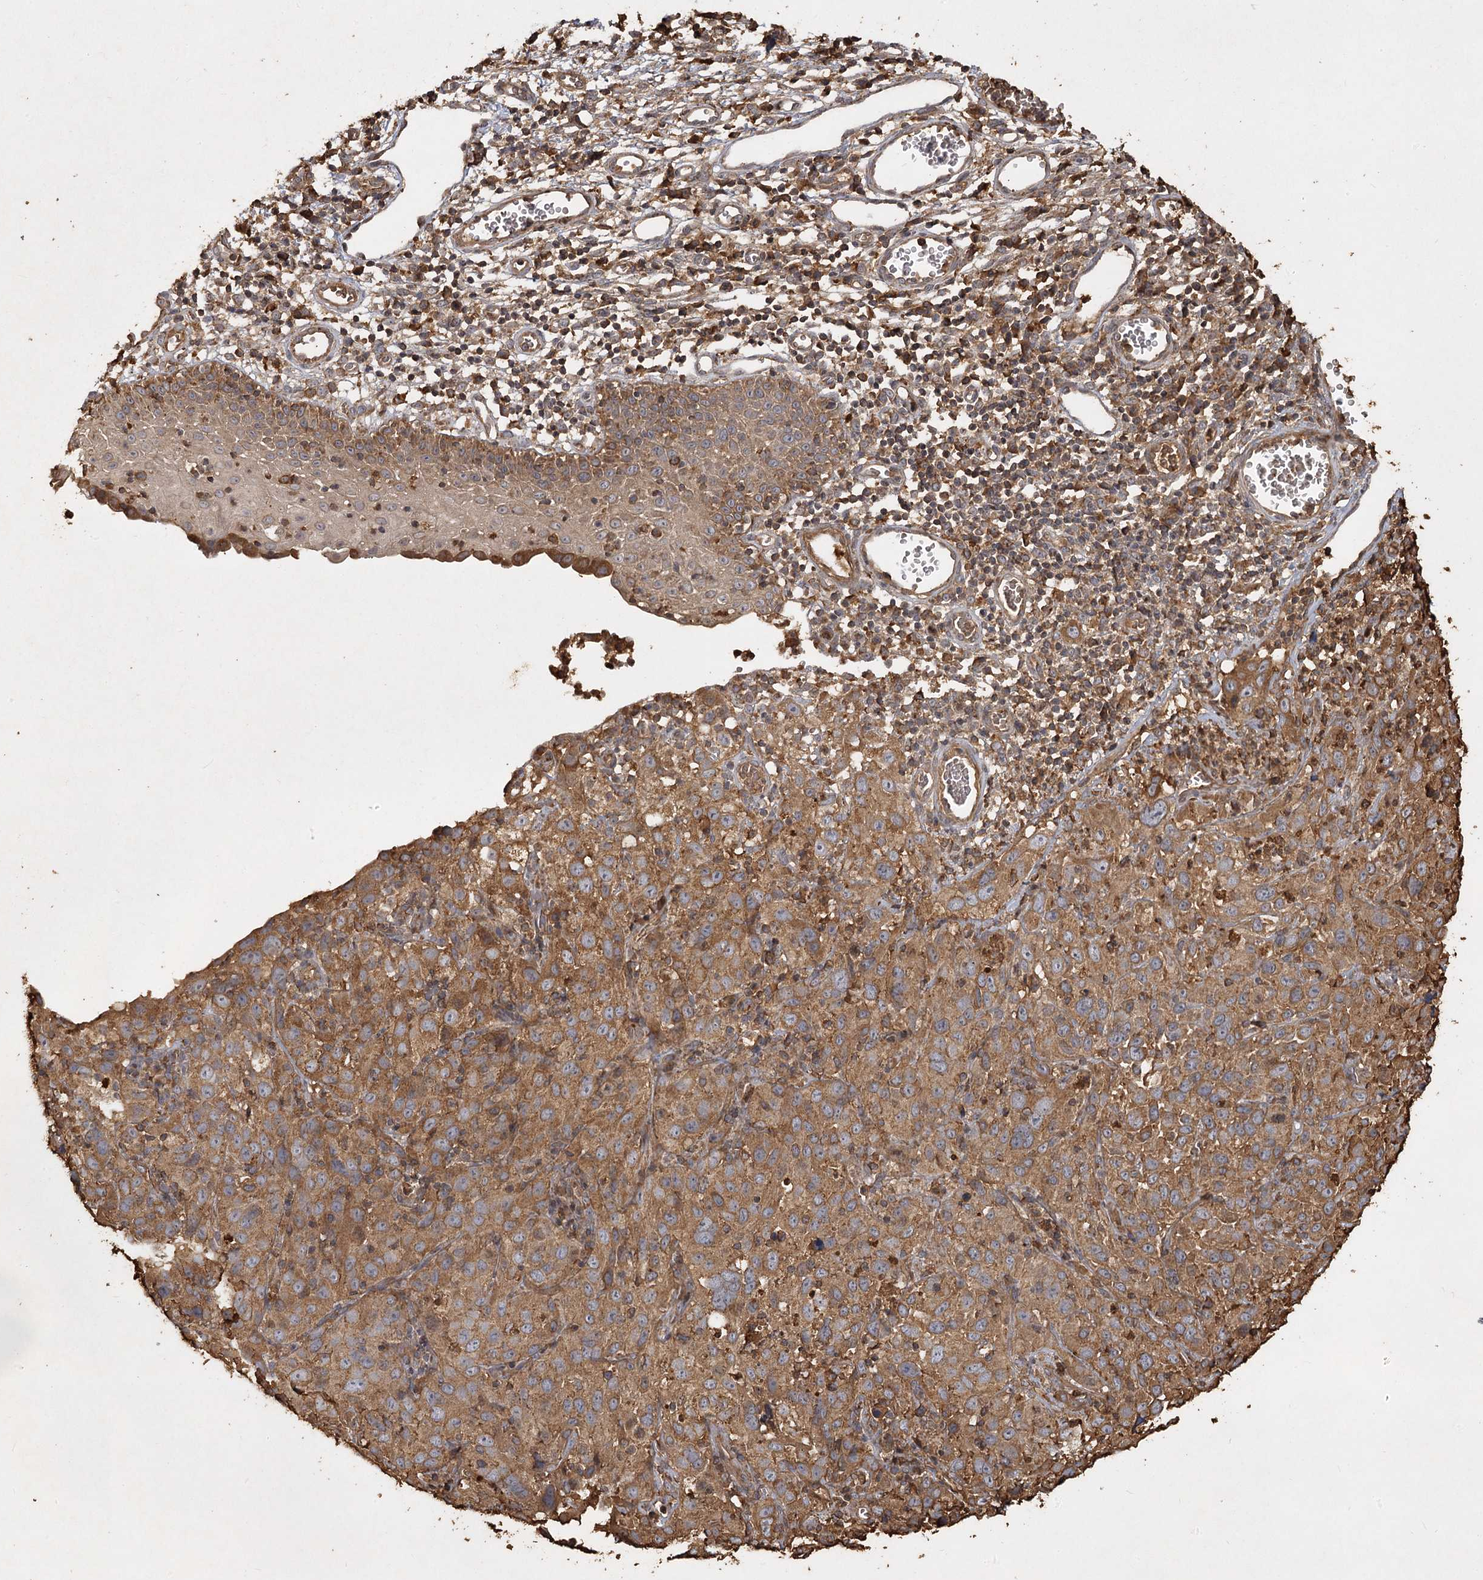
{"staining": {"intensity": "moderate", "quantity": ">75%", "location": "cytoplasmic/membranous"}, "tissue": "cervical cancer", "cell_type": "Tumor cells", "image_type": "cancer", "snomed": [{"axis": "morphology", "description": "Squamous cell carcinoma, NOS"}, {"axis": "topography", "description": "Cervix"}], "caption": "This is an image of immunohistochemistry staining of cervical squamous cell carcinoma, which shows moderate positivity in the cytoplasmic/membranous of tumor cells.", "gene": "PIK3C2A", "patient": {"sex": "female", "age": 32}}